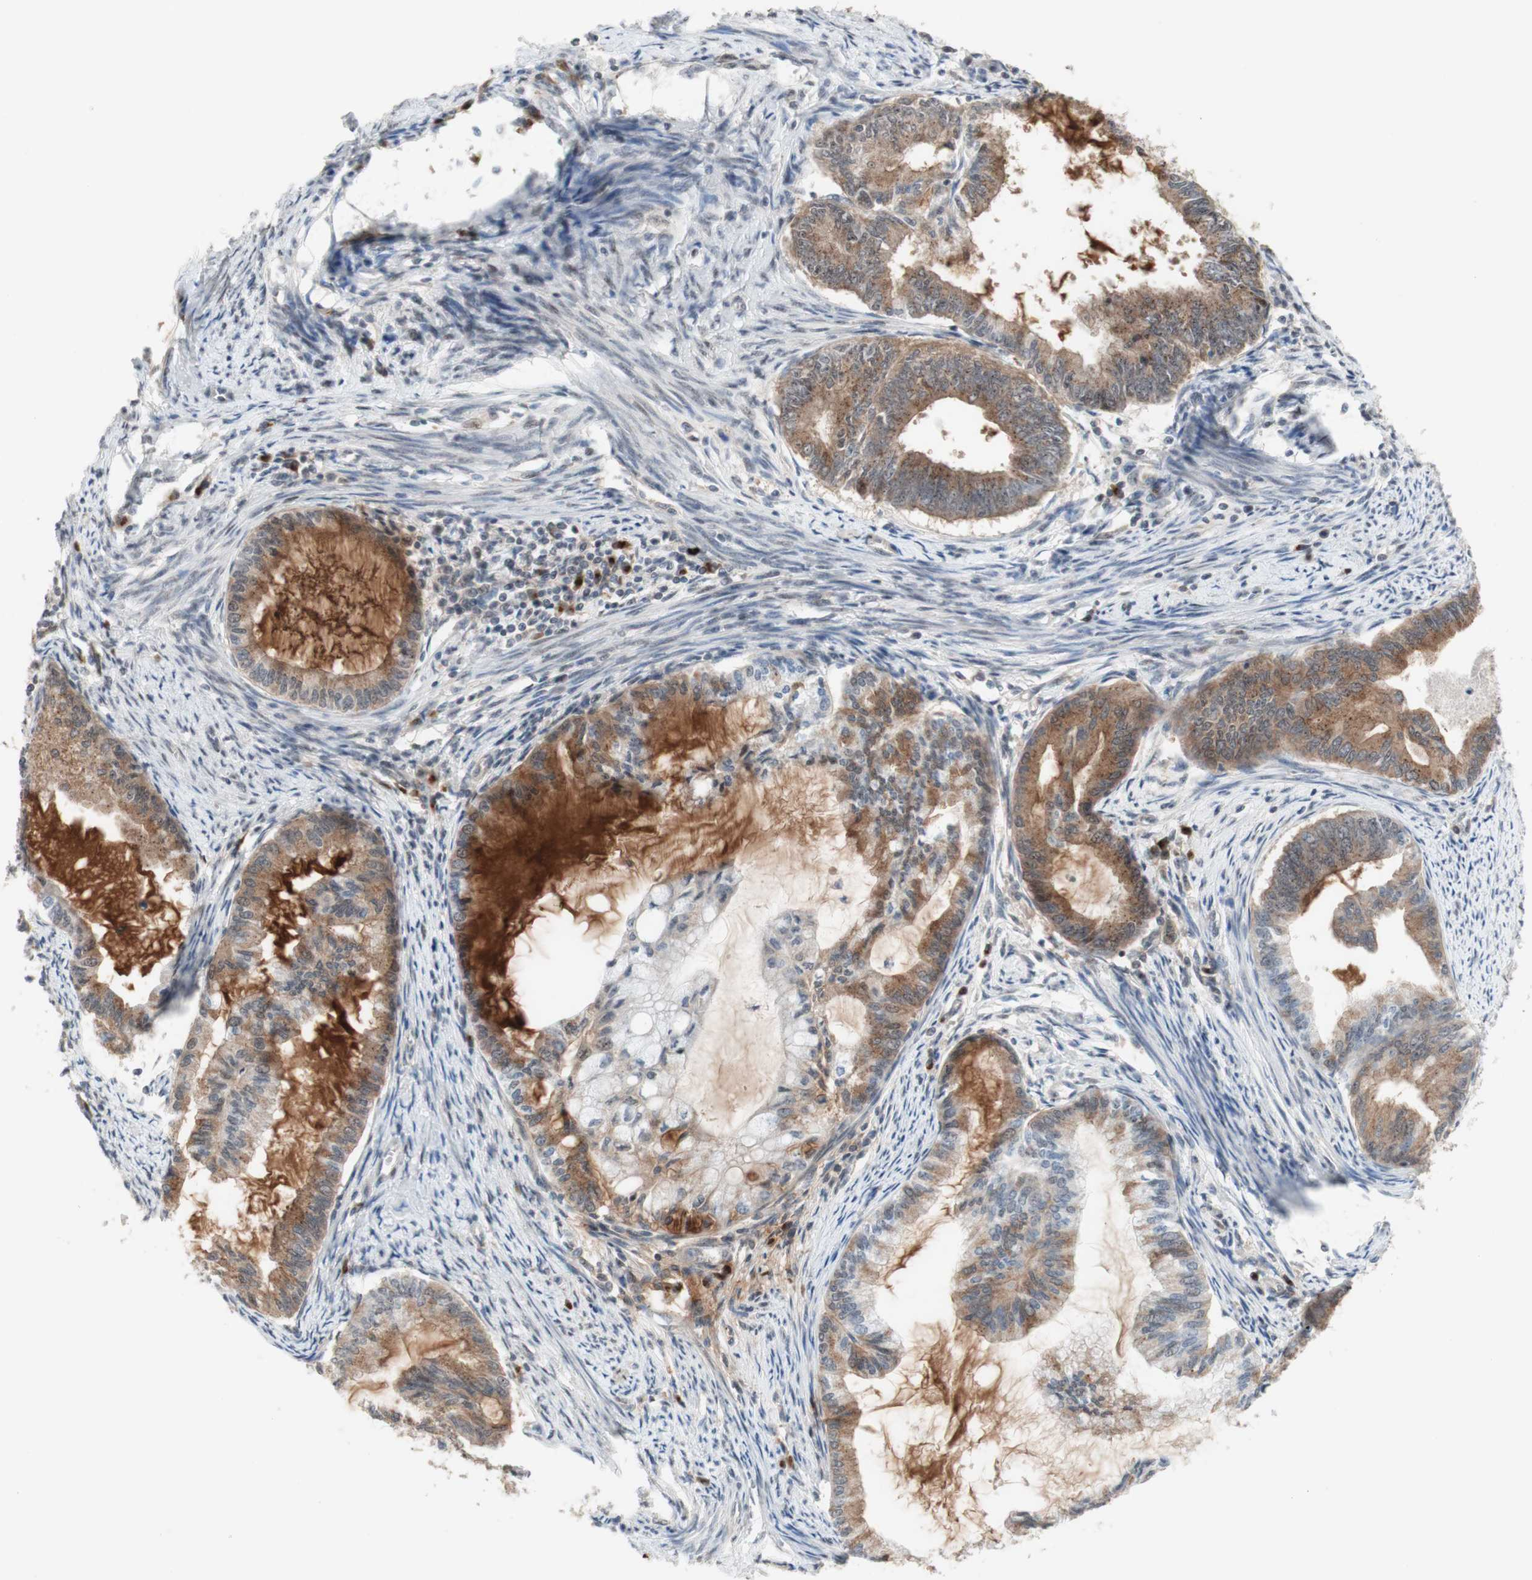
{"staining": {"intensity": "moderate", "quantity": ">75%", "location": "cytoplasmic/membranous,nuclear"}, "tissue": "endometrial cancer", "cell_type": "Tumor cells", "image_type": "cancer", "snomed": [{"axis": "morphology", "description": "Adenocarcinoma, NOS"}, {"axis": "topography", "description": "Endometrium"}], "caption": "Adenocarcinoma (endometrial) stained with a protein marker exhibits moderate staining in tumor cells.", "gene": "CYLD", "patient": {"sex": "female", "age": 86}}